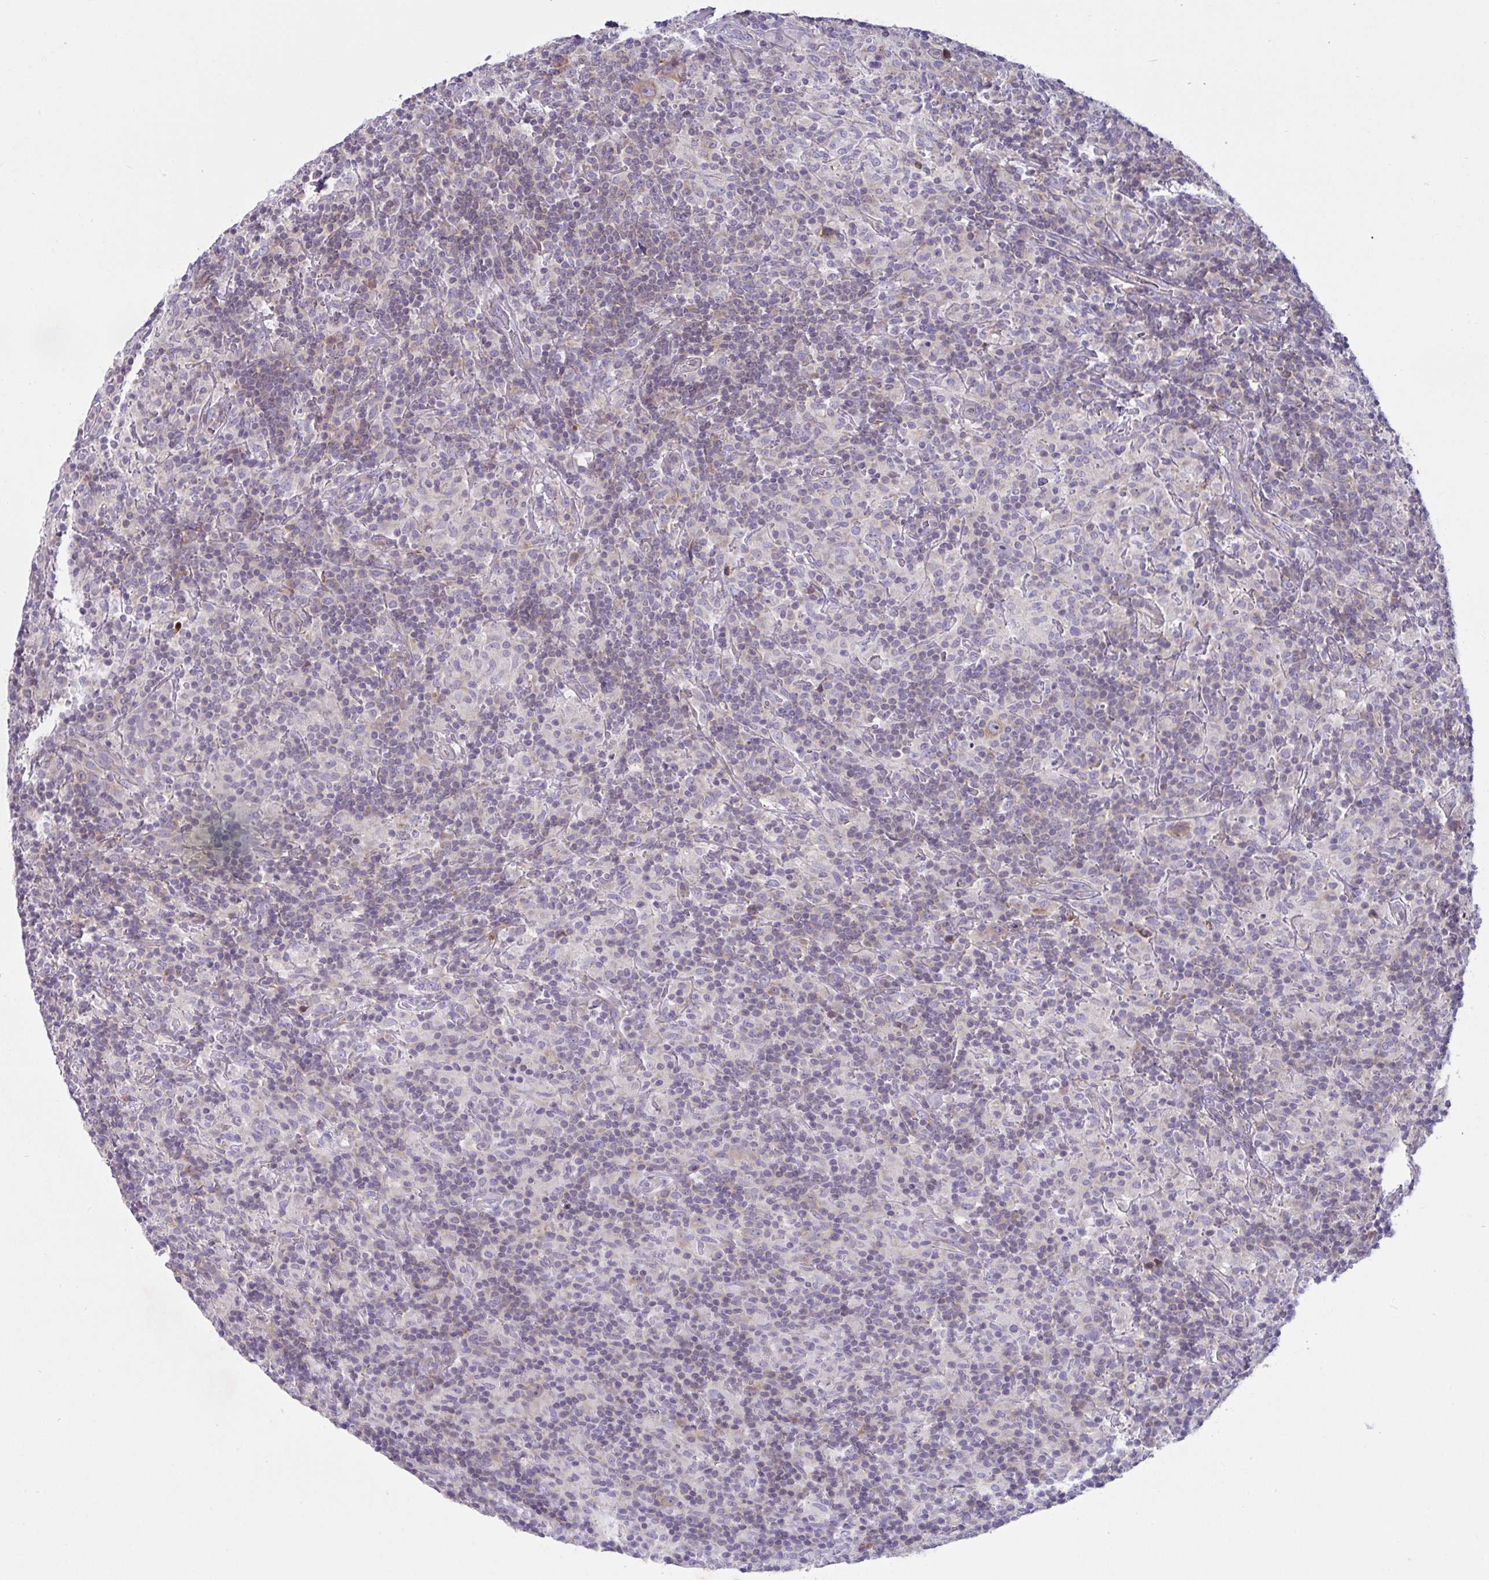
{"staining": {"intensity": "weak", "quantity": "25%-75%", "location": "cytoplasmic/membranous"}, "tissue": "lymphoma", "cell_type": "Tumor cells", "image_type": "cancer", "snomed": [{"axis": "morphology", "description": "Hodgkin's disease, NOS"}, {"axis": "topography", "description": "Lymph node"}], "caption": "Lymphoma was stained to show a protein in brown. There is low levels of weak cytoplasmic/membranous staining in approximately 25%-75% of tumor cells.", "gene": "FAU", "patient": {"sex": "male", "age": 70}}